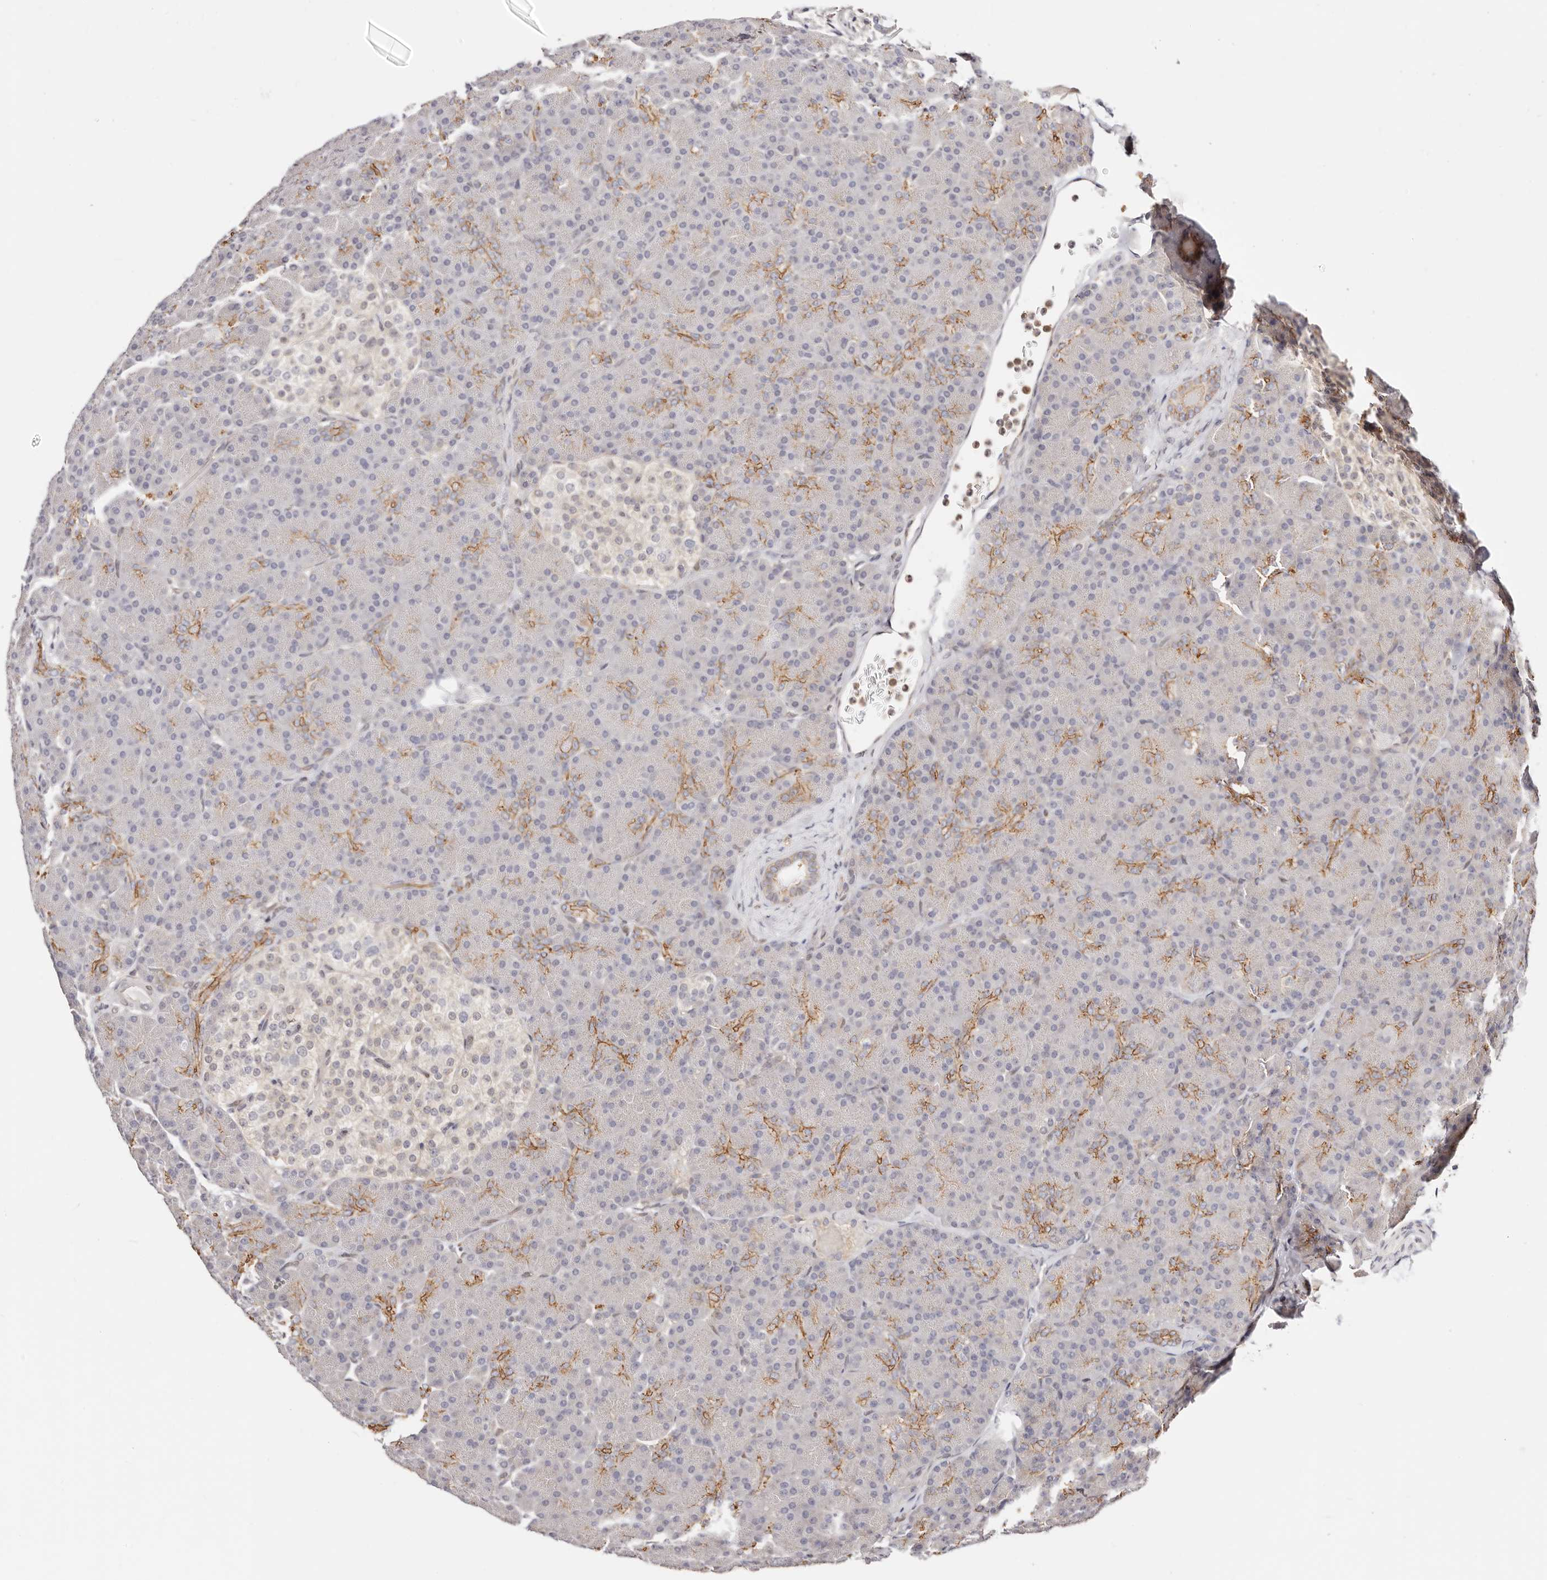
{"staining": {"intensity": "moderate", "quantity": "25%-75%", "location": "cytoplasmic/membranous"}, "tissue": "pancreas", "cell_type": "Exocrine glandular cells", "image_type": "normal", "snomed": [{"axis": "morphology", "description": "Normal tissue, NOS"}, {"axis": "topography", "description": "Pancreas"}], "caption": "Protein expression analysis of unremarkable pancreas displays moderate cytoplasmic/membranous expression in approximately 25%-75% of exocrine glandular cells. (DAB IHC, brown staining for protein, blue staining for nuclei).", "gene": "STAT5A", "patient": {"sex": "female", "age": 43}}